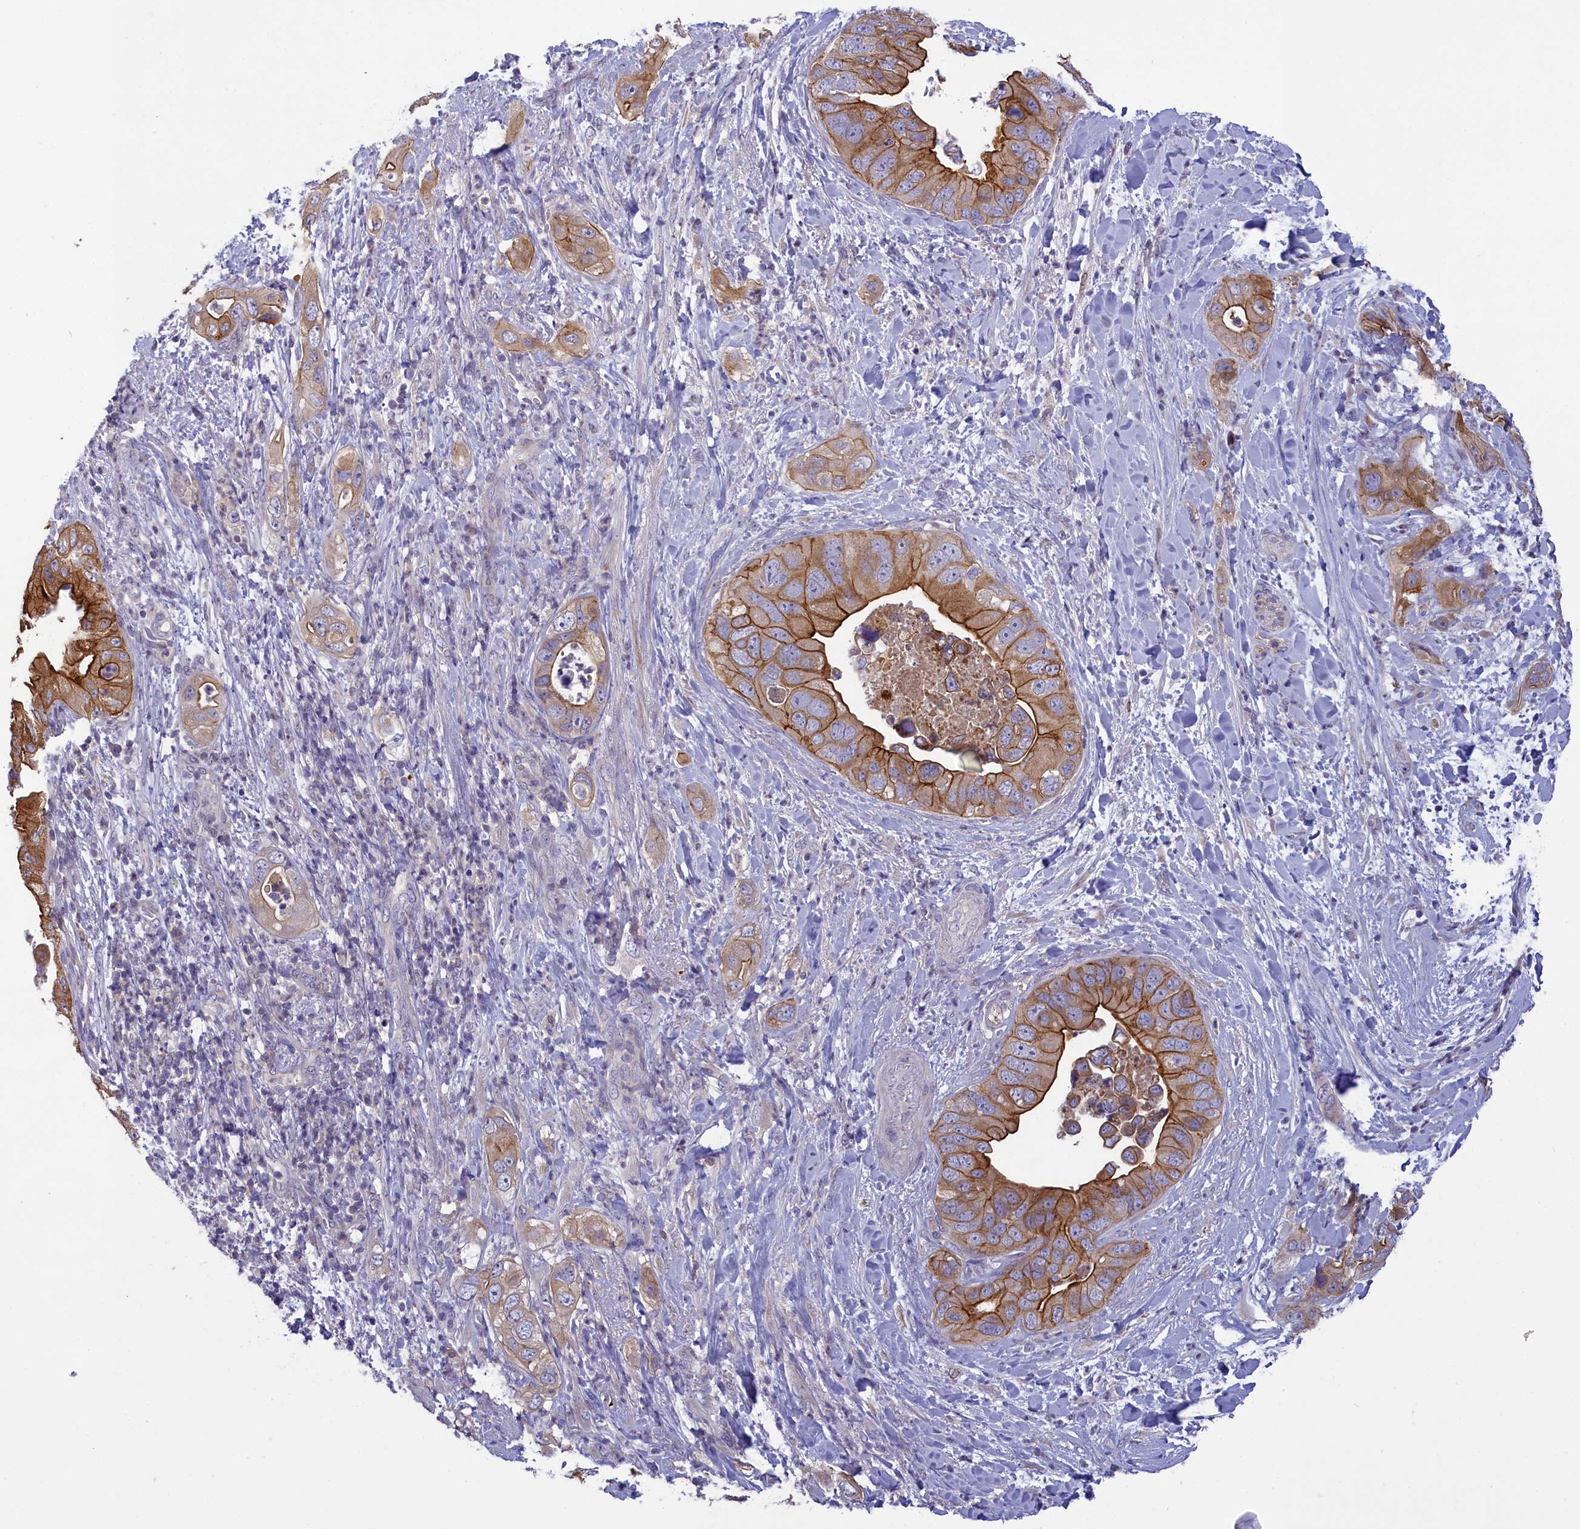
{"staining": {"intensity": "moderate", "quantity": ">75%", "location": "cytoplasmic/membranous"}, "tissue": "pancreatic cancer", "cell_type": "Tumor cells", "image_type": "cancer", "snomed": [{"axis": "morphology", "description": "Adenocarcinoma, NOS"}, {"axis": "topography", "description": "Pancreas"}], "caption": "Pancreatic adenocarcinoma tissue reveals moderate cytoplasmic/membranous positivity in approximately >75% of tumor cells The protein of interest is shown in brown color, while the nuclei are stained blue.", "gene": "CORO2A", "patient": {"sex": "female", "age": 78}}